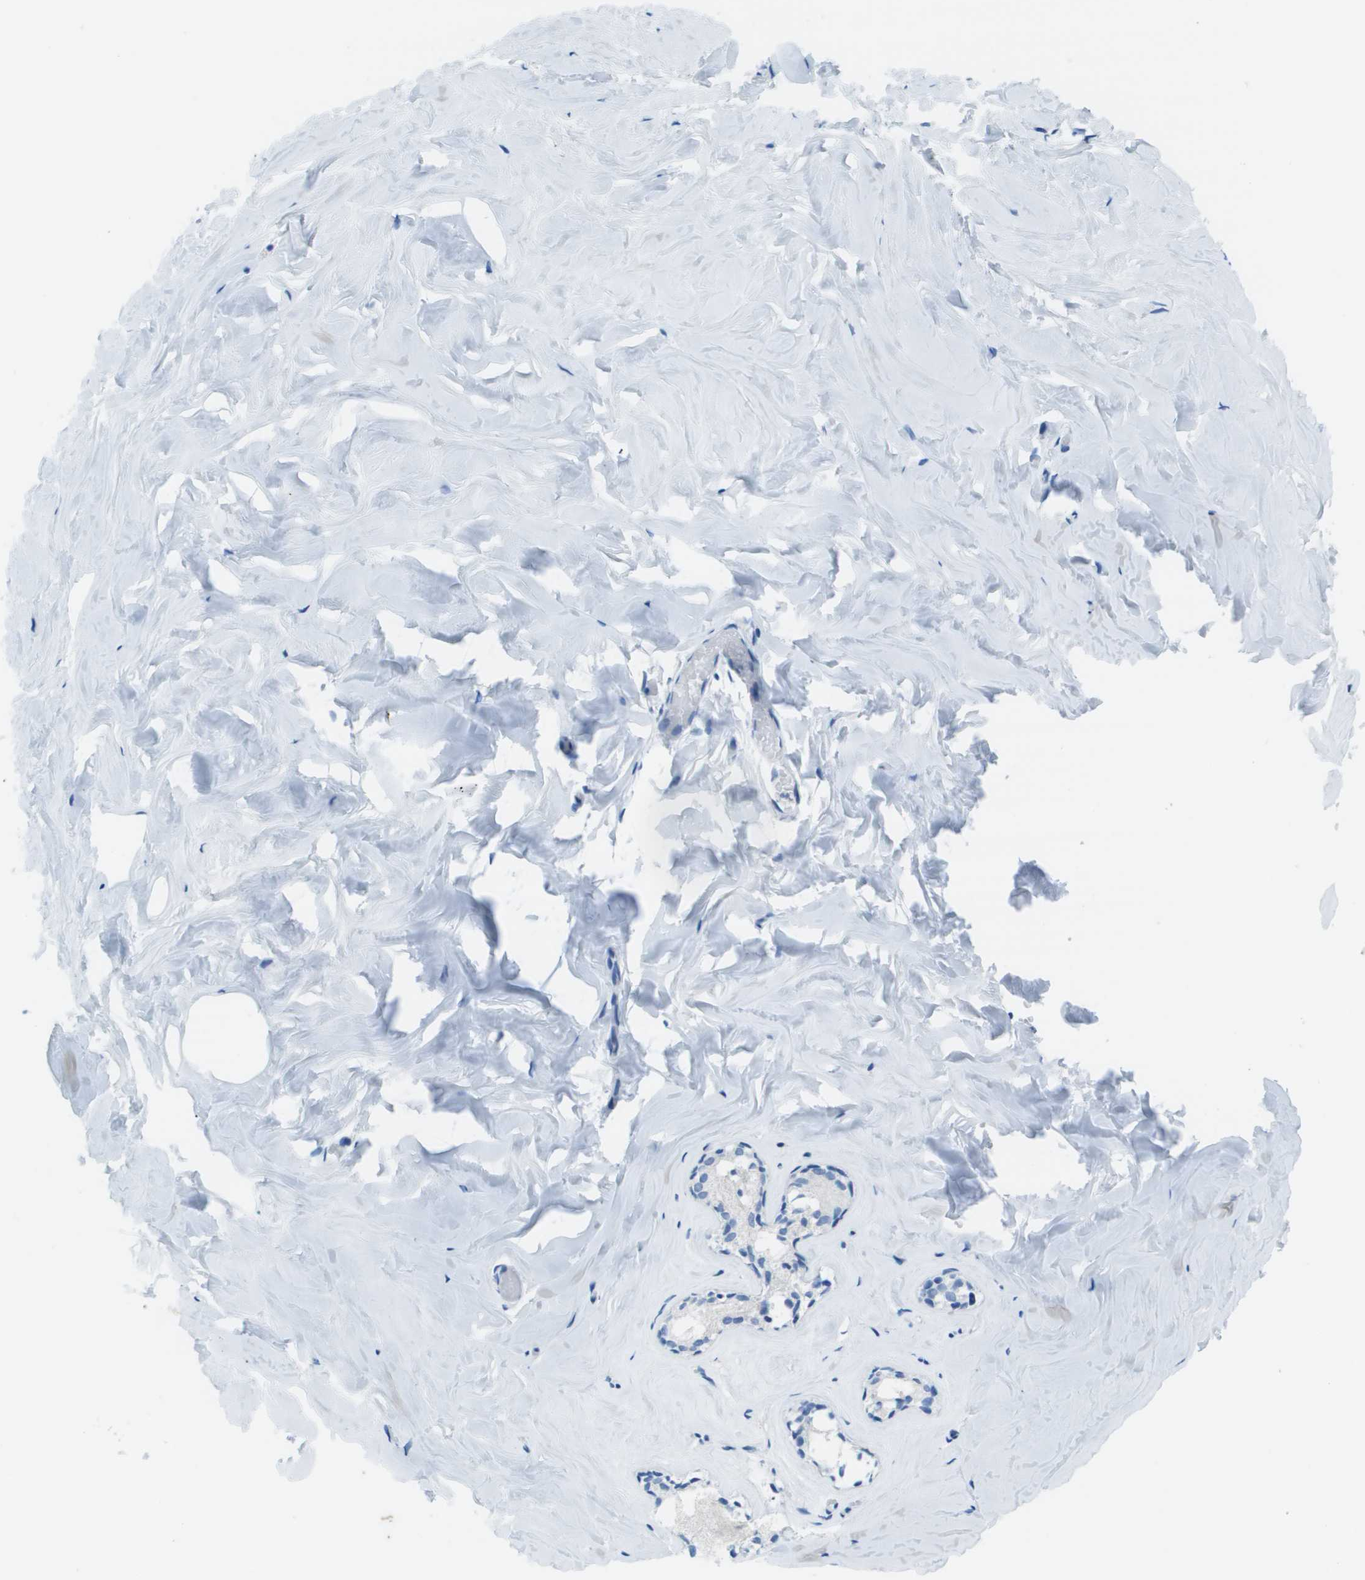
{"staining": {"intensity": "negative", "quantity": "none", "location": "none"}, "tissue": "breast", "cell_type": "Adipocytes", "image_type": "normal", "snomed": [{"axis": "morphology", "description": "Normal tissue, NOS"}, {"axis": "topography", "description": "Breast"}], "caption": "Immunohistochemical staining of benign breast demonstrates no significant positivity in adipocytes.", "gene": "STIP1", "patient": {"sex": "female", "age": 75}}